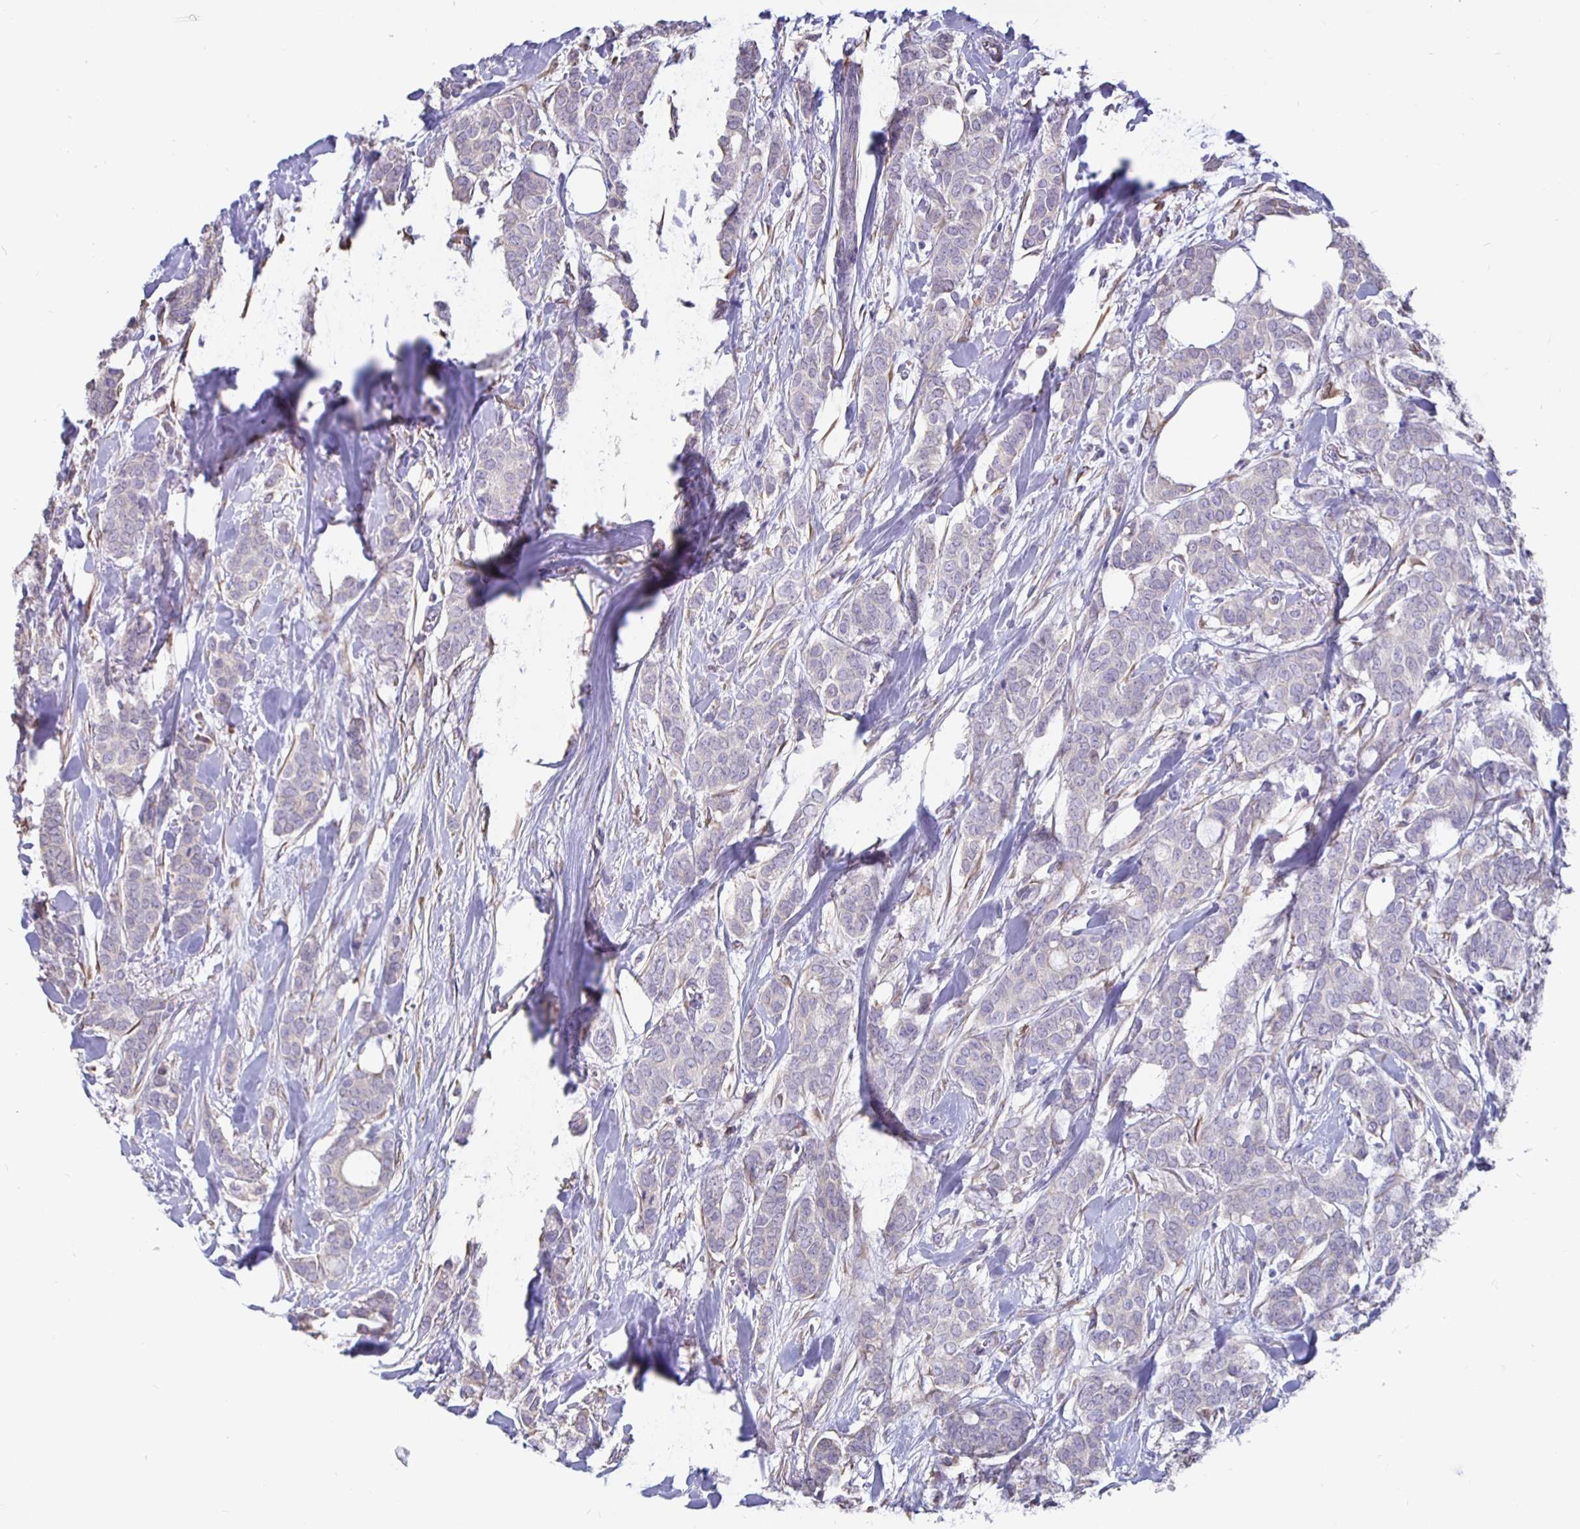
{"staining": {"intensity": "negative", "quantity": "none", "location": "none"}, "tissue": "breast cancer", "cell_type": "Tumor cells", "image_type": "cancer", "snomed": [{"axis": "morphology", "description": "Duct carcinoma"}, {"axis": "topography", "description": "Breast"}], "caption": "Tumor cells show no significant protein expression in breast cancer (infiltrating ductal carcinoma).", "gene": "DNAI2", "patient": {"sex": "female", "age": 84}}